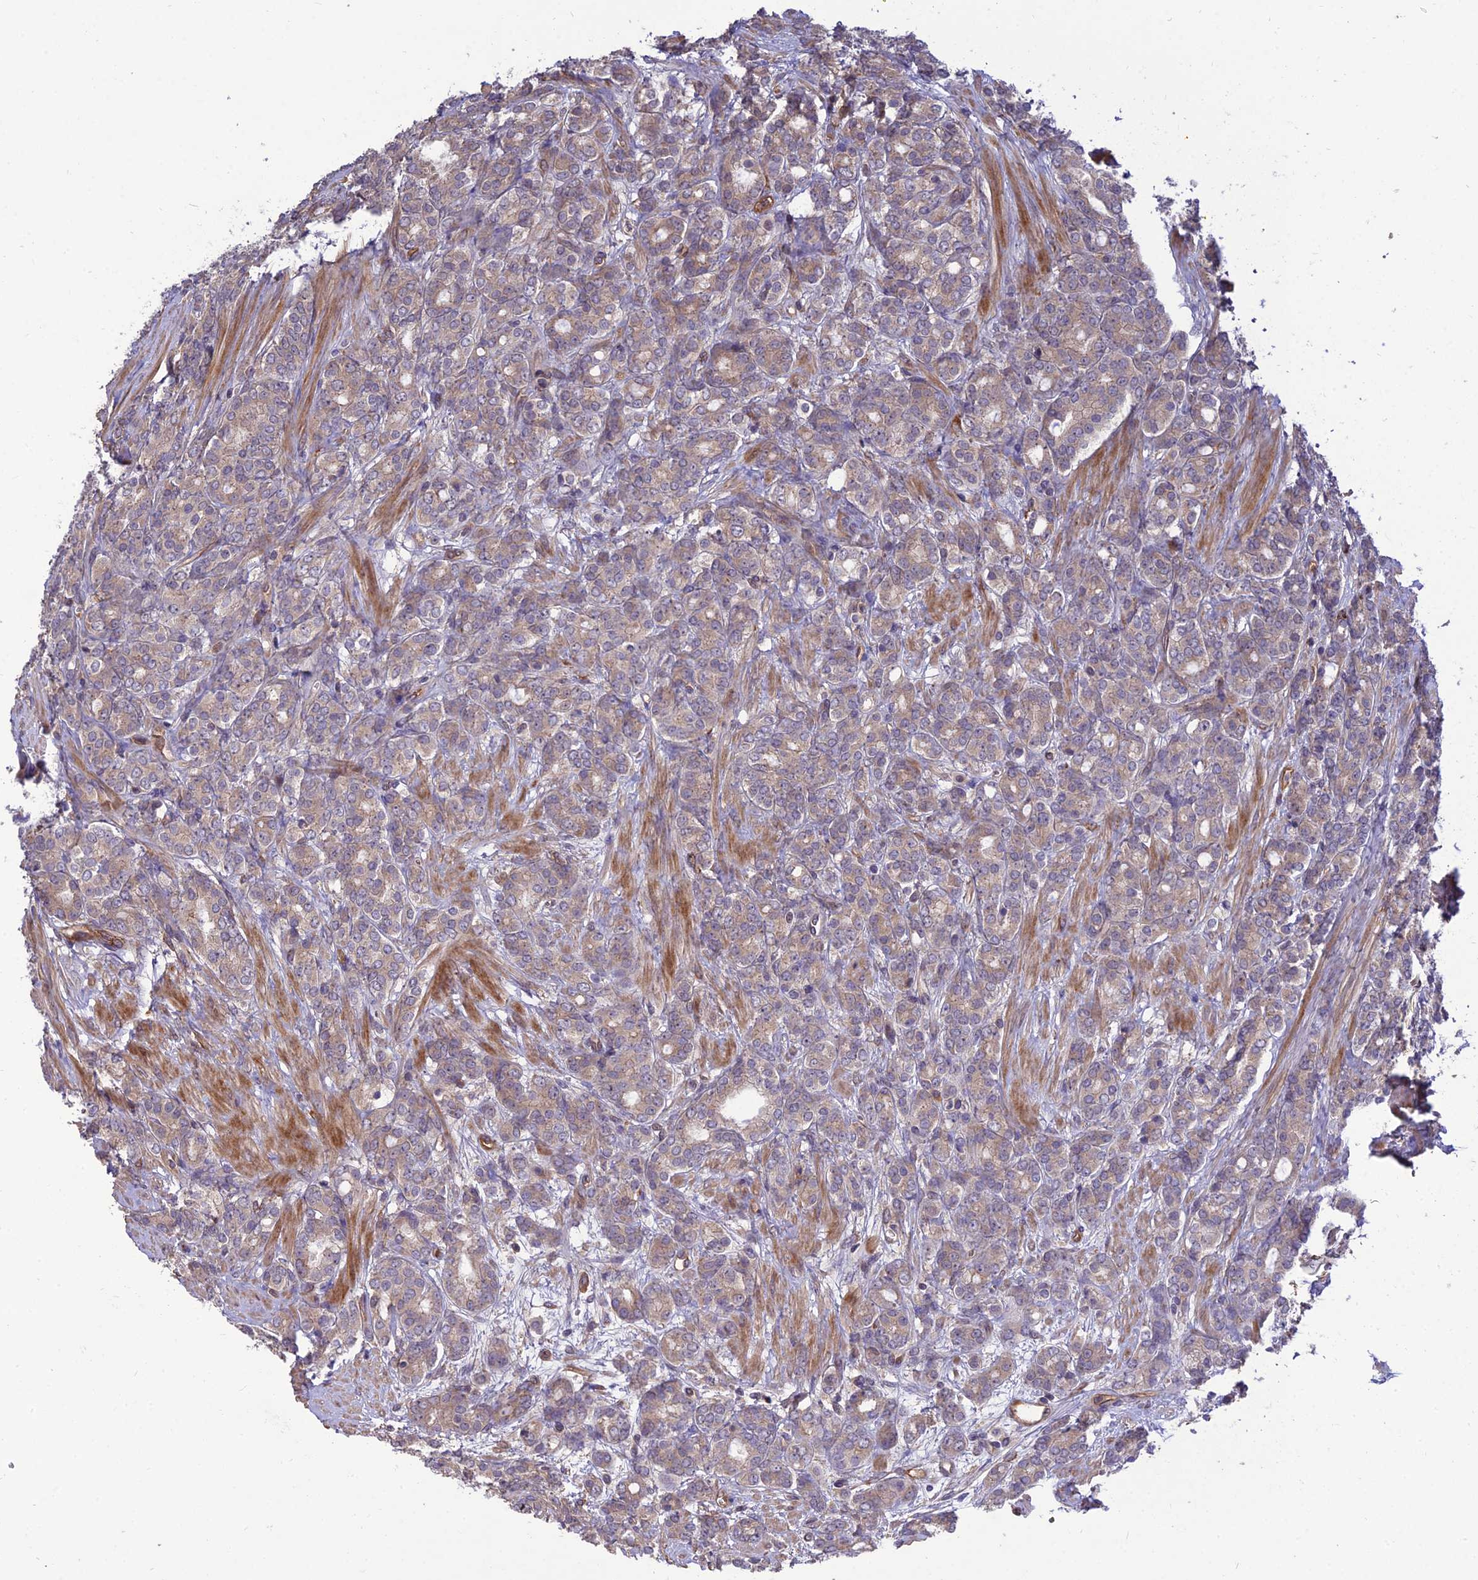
{"staining": {"intensity": "weak", "quantity": "25%-75%", "location": "cytoplasmic/membranous"}, "tissue": "prostate cancer", "cell_type": "Tumor cells", "image_type": "cancer", "snomed": [{"axis": "morphology", "description": "Adenocarcinoma, High grade"}, {"axis": "topography", "description": "Prostate"}], "caption": "Protein analysis of prostate cancer (high-grade adenocarcinoma) tissue demonstrates weak cytoplasmic/membranous positivity in about 25%-75% of tumor cells.", "gene": "CRTAP", "patient": {"sex": "male", "age": 62}}